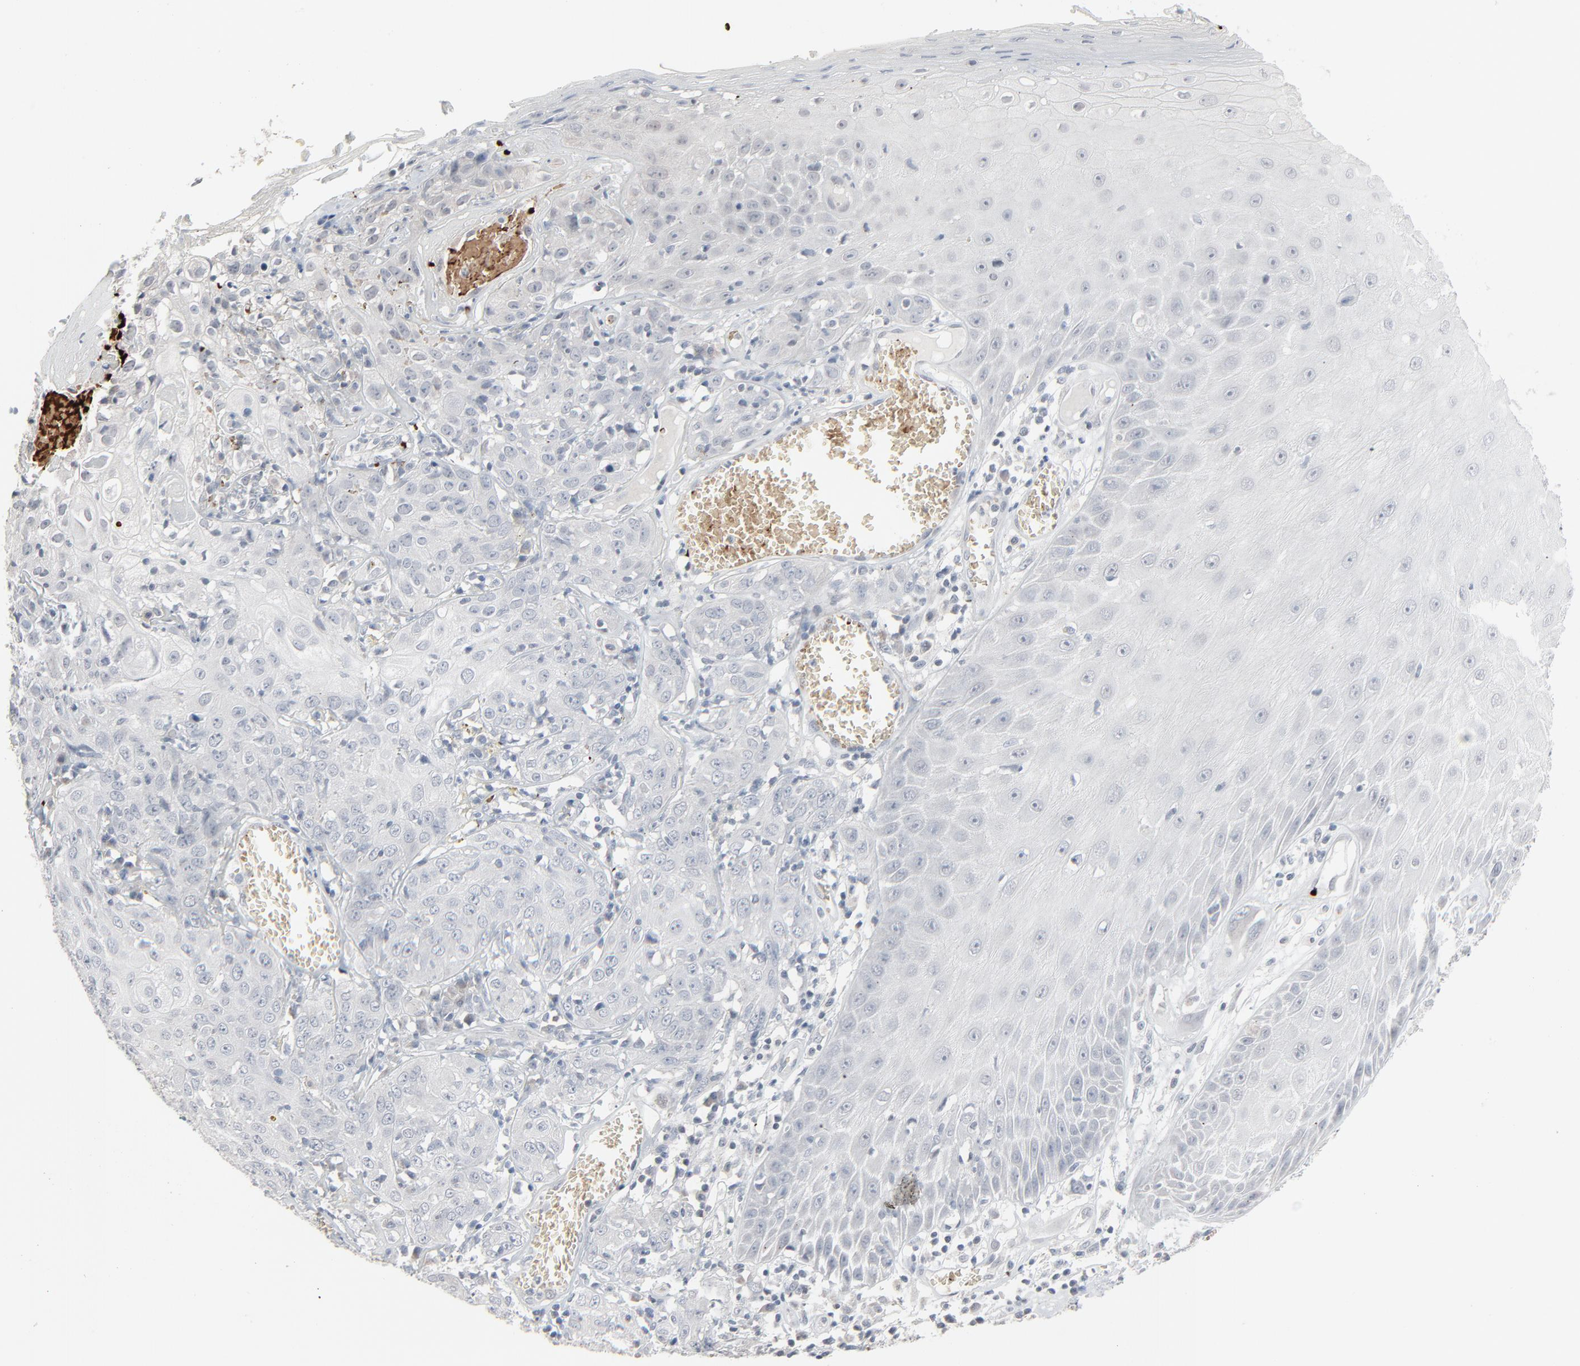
{"staining": {"intensity": "negative", "quantity": "none", "location": "none"}, "tissue": "skin cancer", "cell_type": "Tumor cells", "image_type": "cancer", "snomed": [{"axis": "morphology", "description": "Squamous cell carcinoma, NOS"}, {"axis": "topography", "description": "Skin"}], "caption": "High power microscopy image of an immunohistochemistry (IHC) photomicrograph of skin cancer (squamous cell carcinoma), revealing no significant expression in tumor cells.", "gene": "SAGE1", "patient": {"sex": "male", "age": 65}}